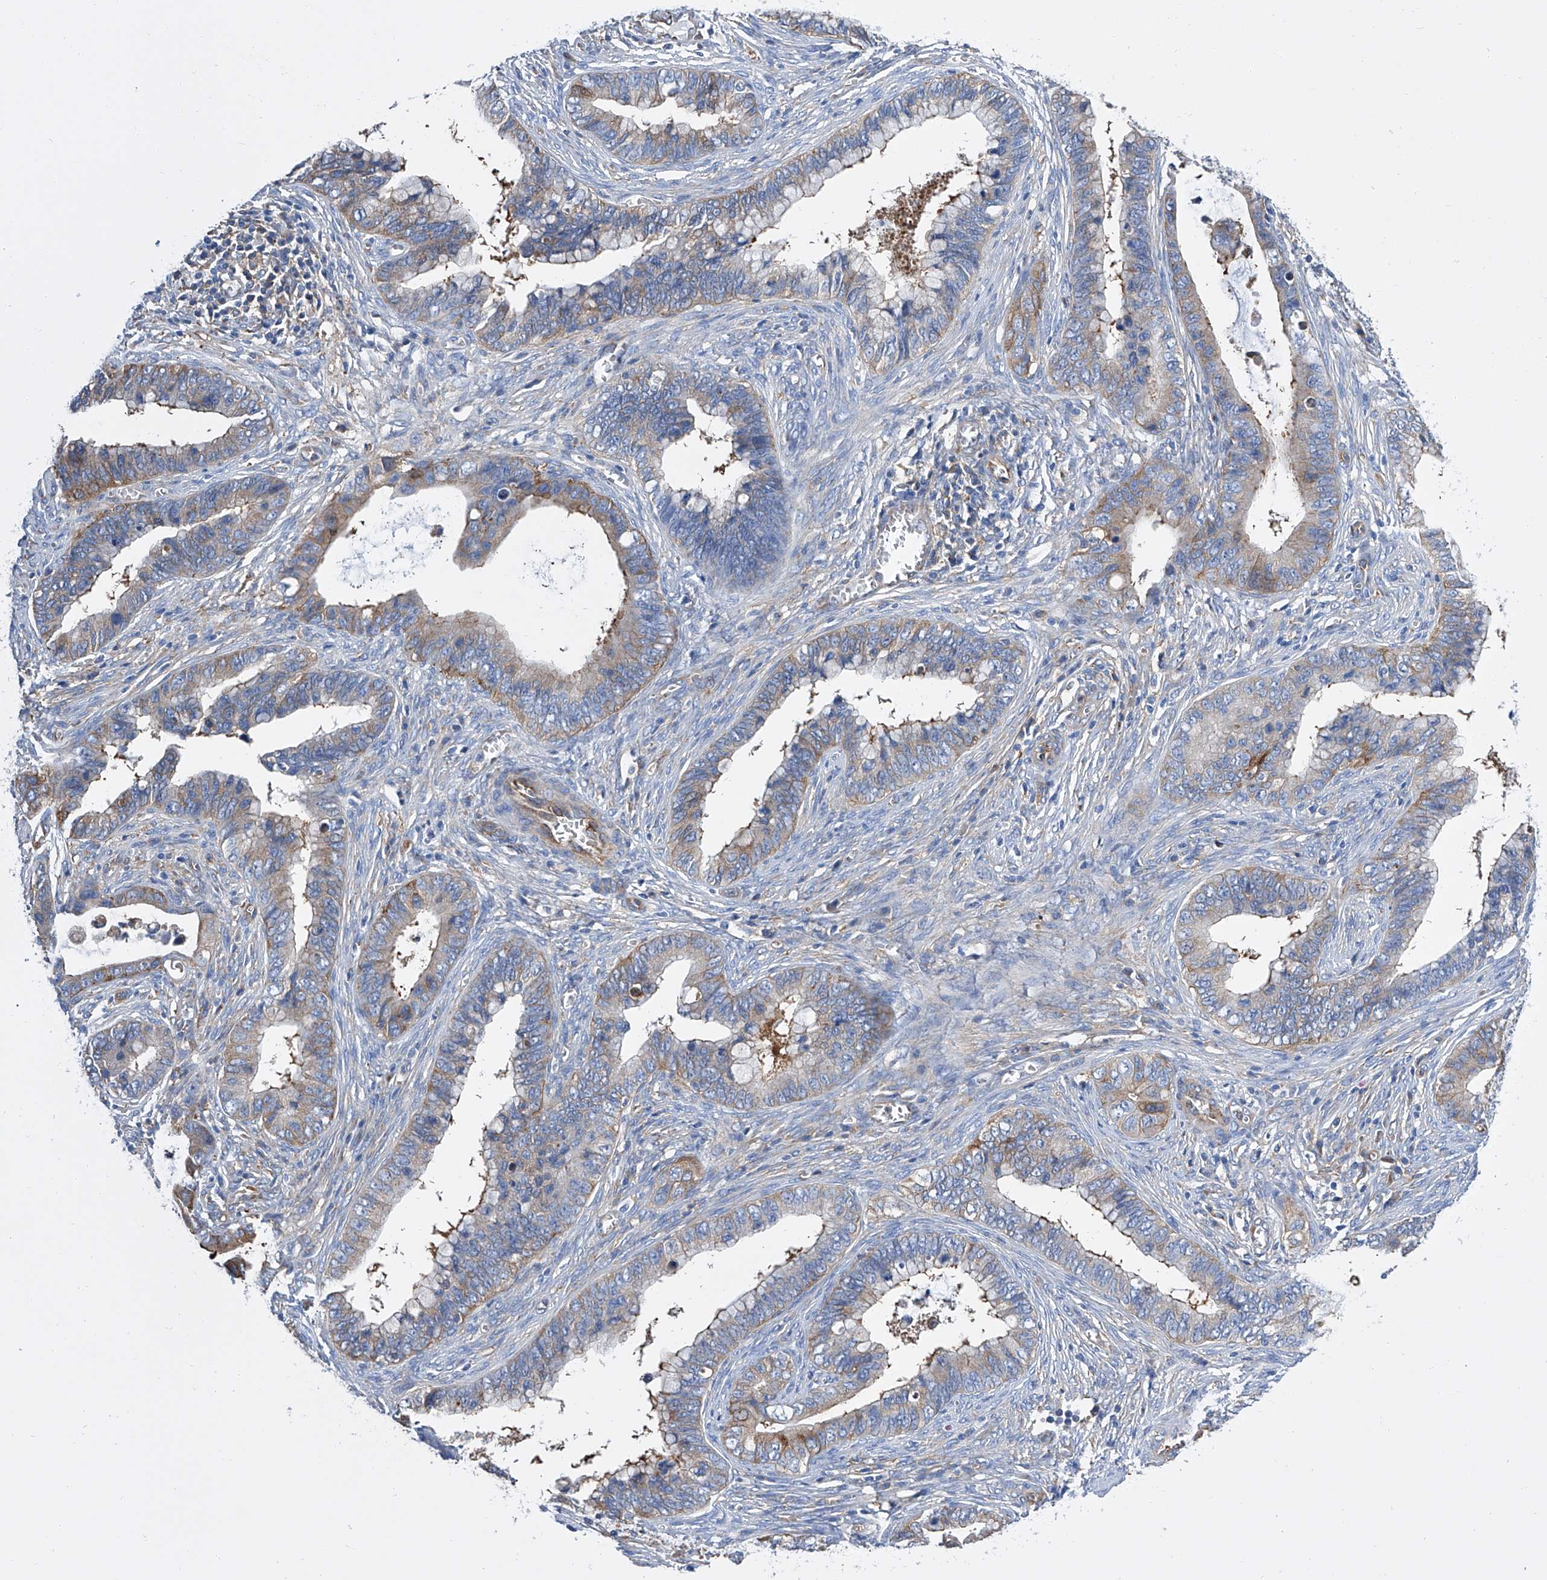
{"staining": {"intensity": "moderate", "quantity": "<25%", "location": "cytoplasmic/membranous"}, "tissue": "cervical cancer", "cell_type": "Tumor cells", "image_type": "cancer", "snomed": [{"axis": "morphology", "description": "Adenocarcinoma, NOS"}, {"axis": "topography", "description": "Cervix"}], "caption": "IHC of human adenocarcinoma (cervical) shows low levels of moderate cytoplasmic/membranous expression in about <25% of tumor cells.", "gene": "GPT", "patient": {"sex": "female", "age": 44}}